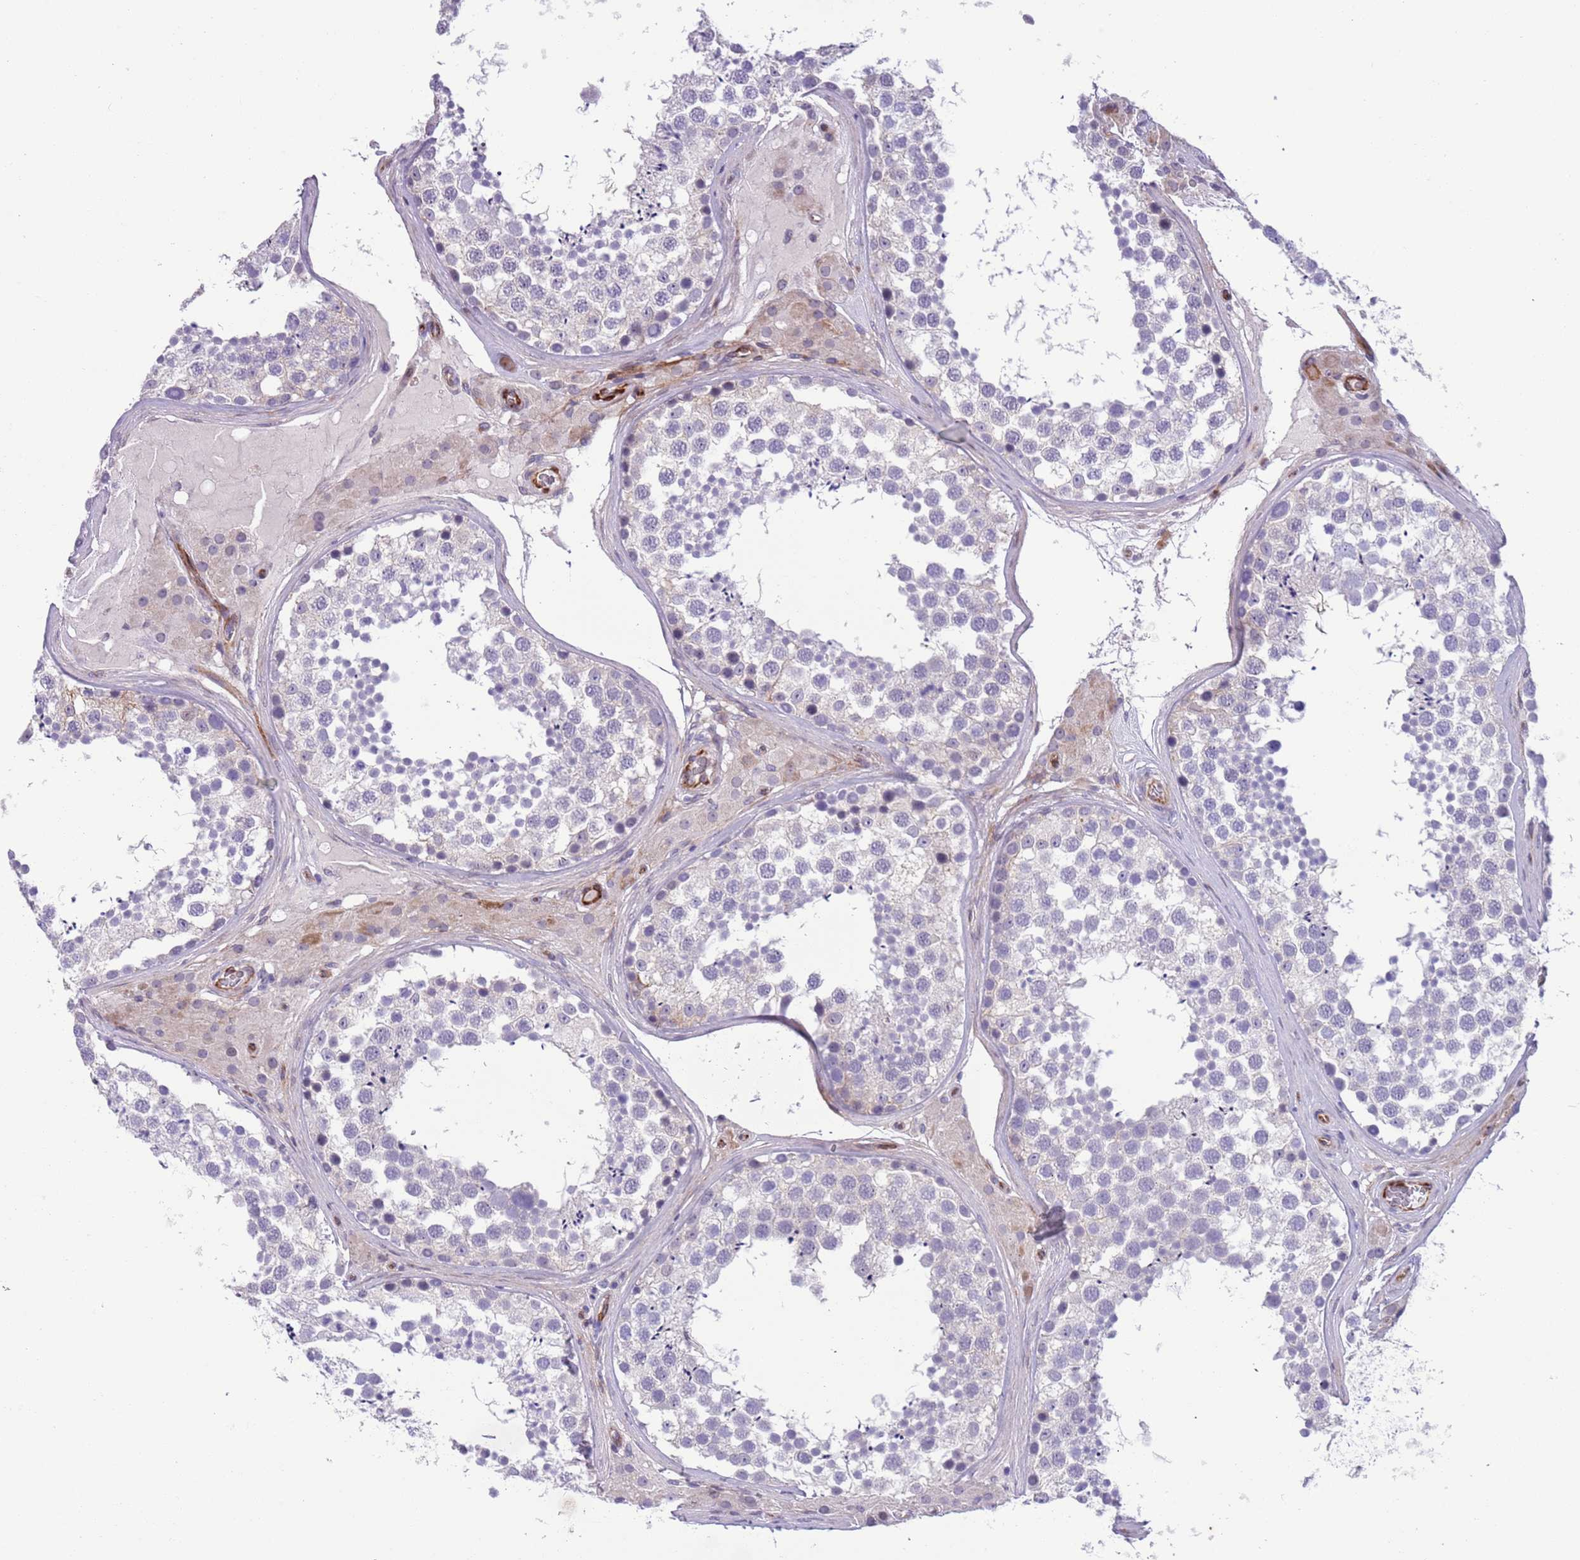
{"staining": {"intensity": "weak", "quantity": "<25%", "location": "cytoplasmic/membranous"}, "tissue": "testis", "cell_type": "Cells in seminiferous ducts", "image_type": "normal", "snomed": [{"axis": "morphology", "description": "Normal tissue, NOS"}, {"axis": "topography", "description": "Testis"}], "caption": "Human testis stained for a protein using immunohistochemistry (IHC) displays no staining in cells in seminiferous ducts.", "gene": "MRPL32", "patient": {"sex": "male", "age": 46}}